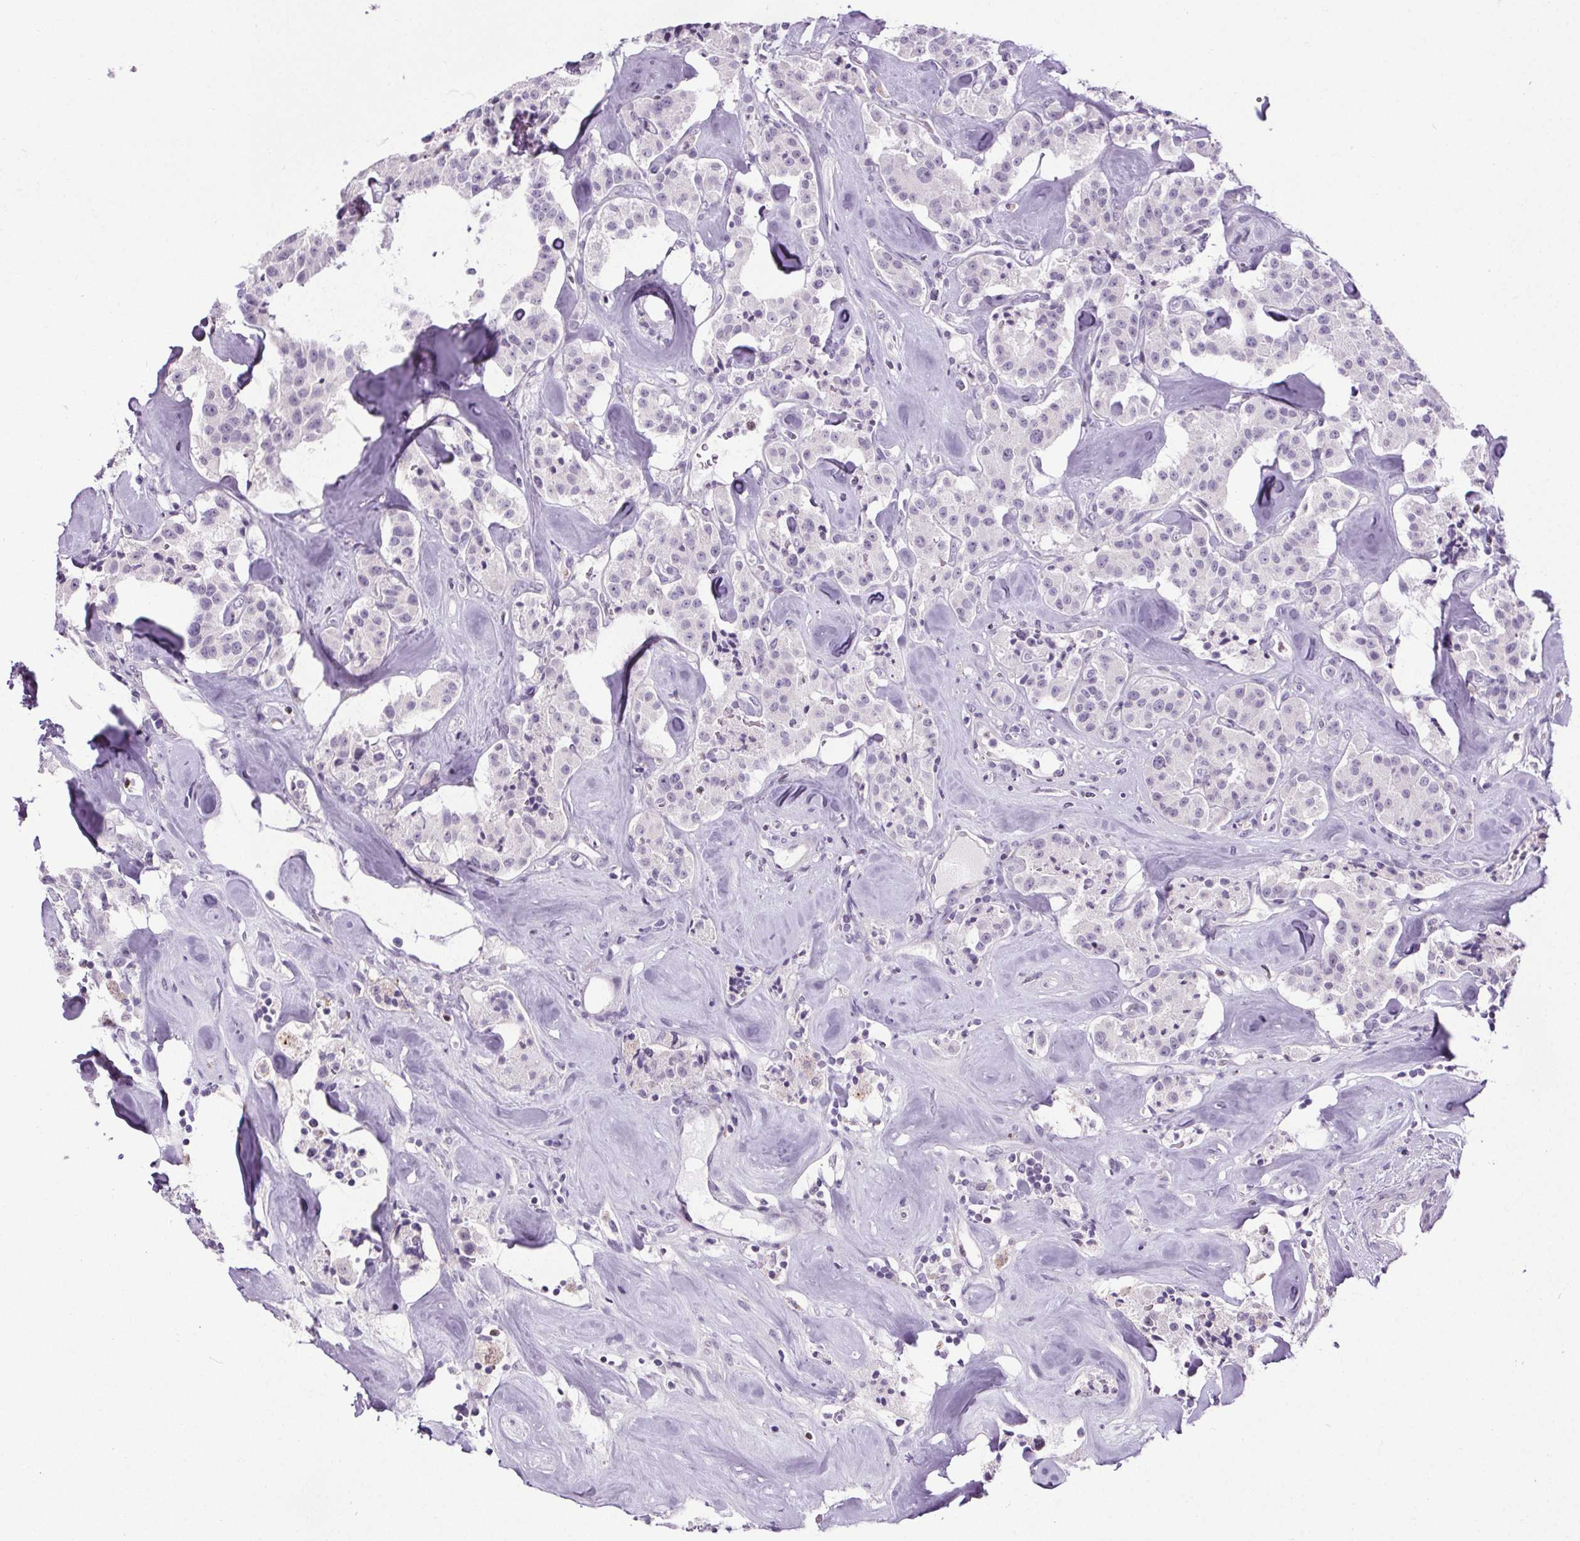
{"staining": {"intensity": "negative", "quantity": "none", "location": "none"}, "tissue": "carcinoid", "cell_type": "Tumor cells", "image_type": "cancer", "snomed": [{"axis": "morphology", "description": "Carcinoid, malignant, NOS"}, {"axis": "topography", "description": "Pancreas"}], "caption": "Tumor cells are negative for protein expression in human carcinoid. The staining is performed using DAB (3,3'-diaminobenzidine) brown chromogen with nuclei counter-stained in using hematoxylin.", "gene": "TMEM240", "patient": {"sex": "male", "age": 41}}